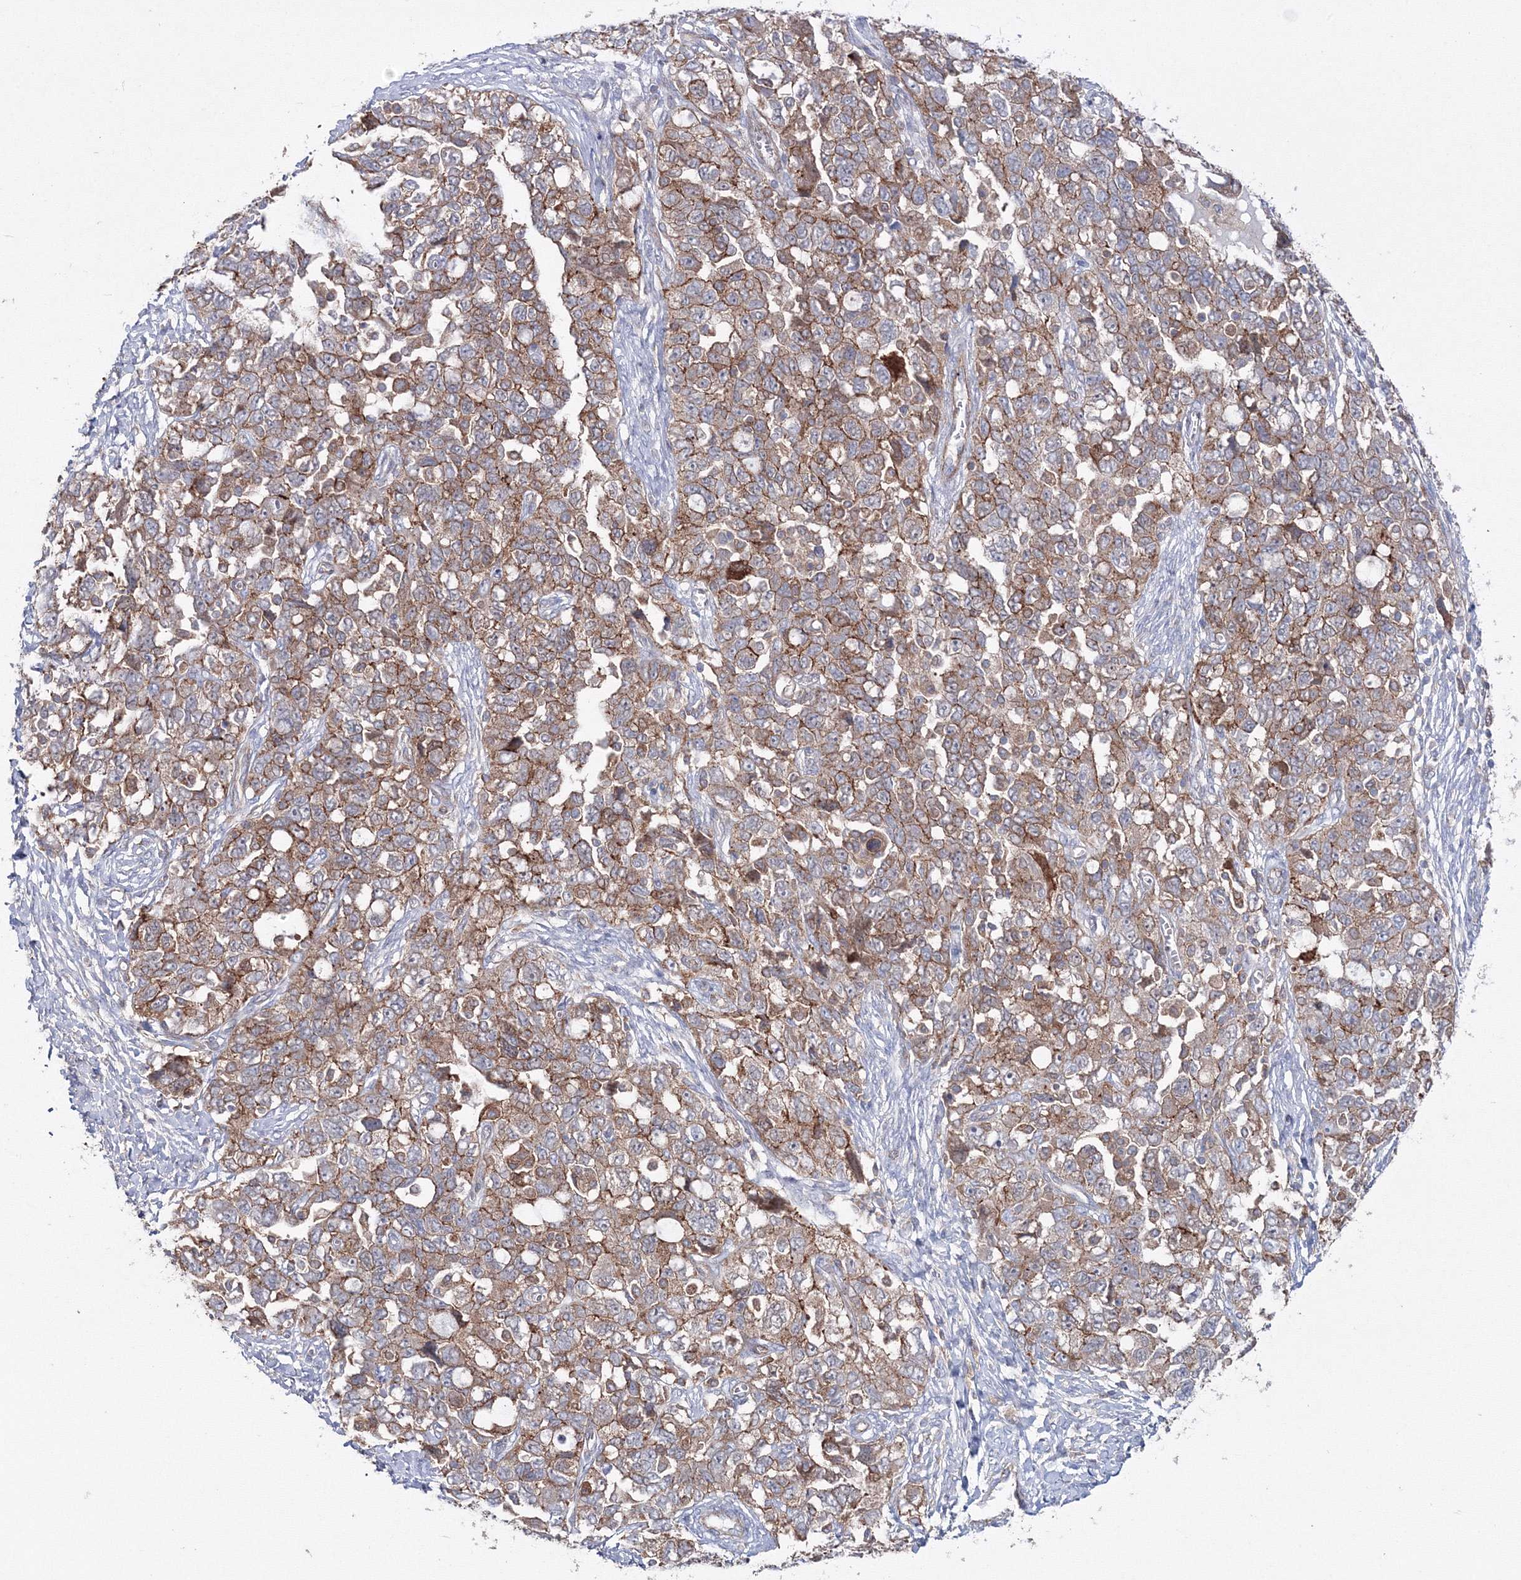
{"staining": {"intensity": "weak", "quantity": ">75%", "location": "cytoplasmic/membranous"}, "tissue": "ovarian cancer", "cell_type": "Tumor cells", "image_type": "cancer", "snomed": [{"axis": "morphology", "description": "Carcinoma, NOS"}, {"axis": "morphology", "description": "Cystadenocarcinoma, serous, NOS"}, {"axis": "topography", "description": "Ovary"}], "caption": "A brown stain labels weak cytoplasmic/membranous positivity of a protein in serous cystadenocarcinoma (ovarian) tumor cells. The protein of interest is shown in brown color, while the nuclei are stained blue.", "gene": "GGA2", "patient": {"sex": "female", "age": 69}}